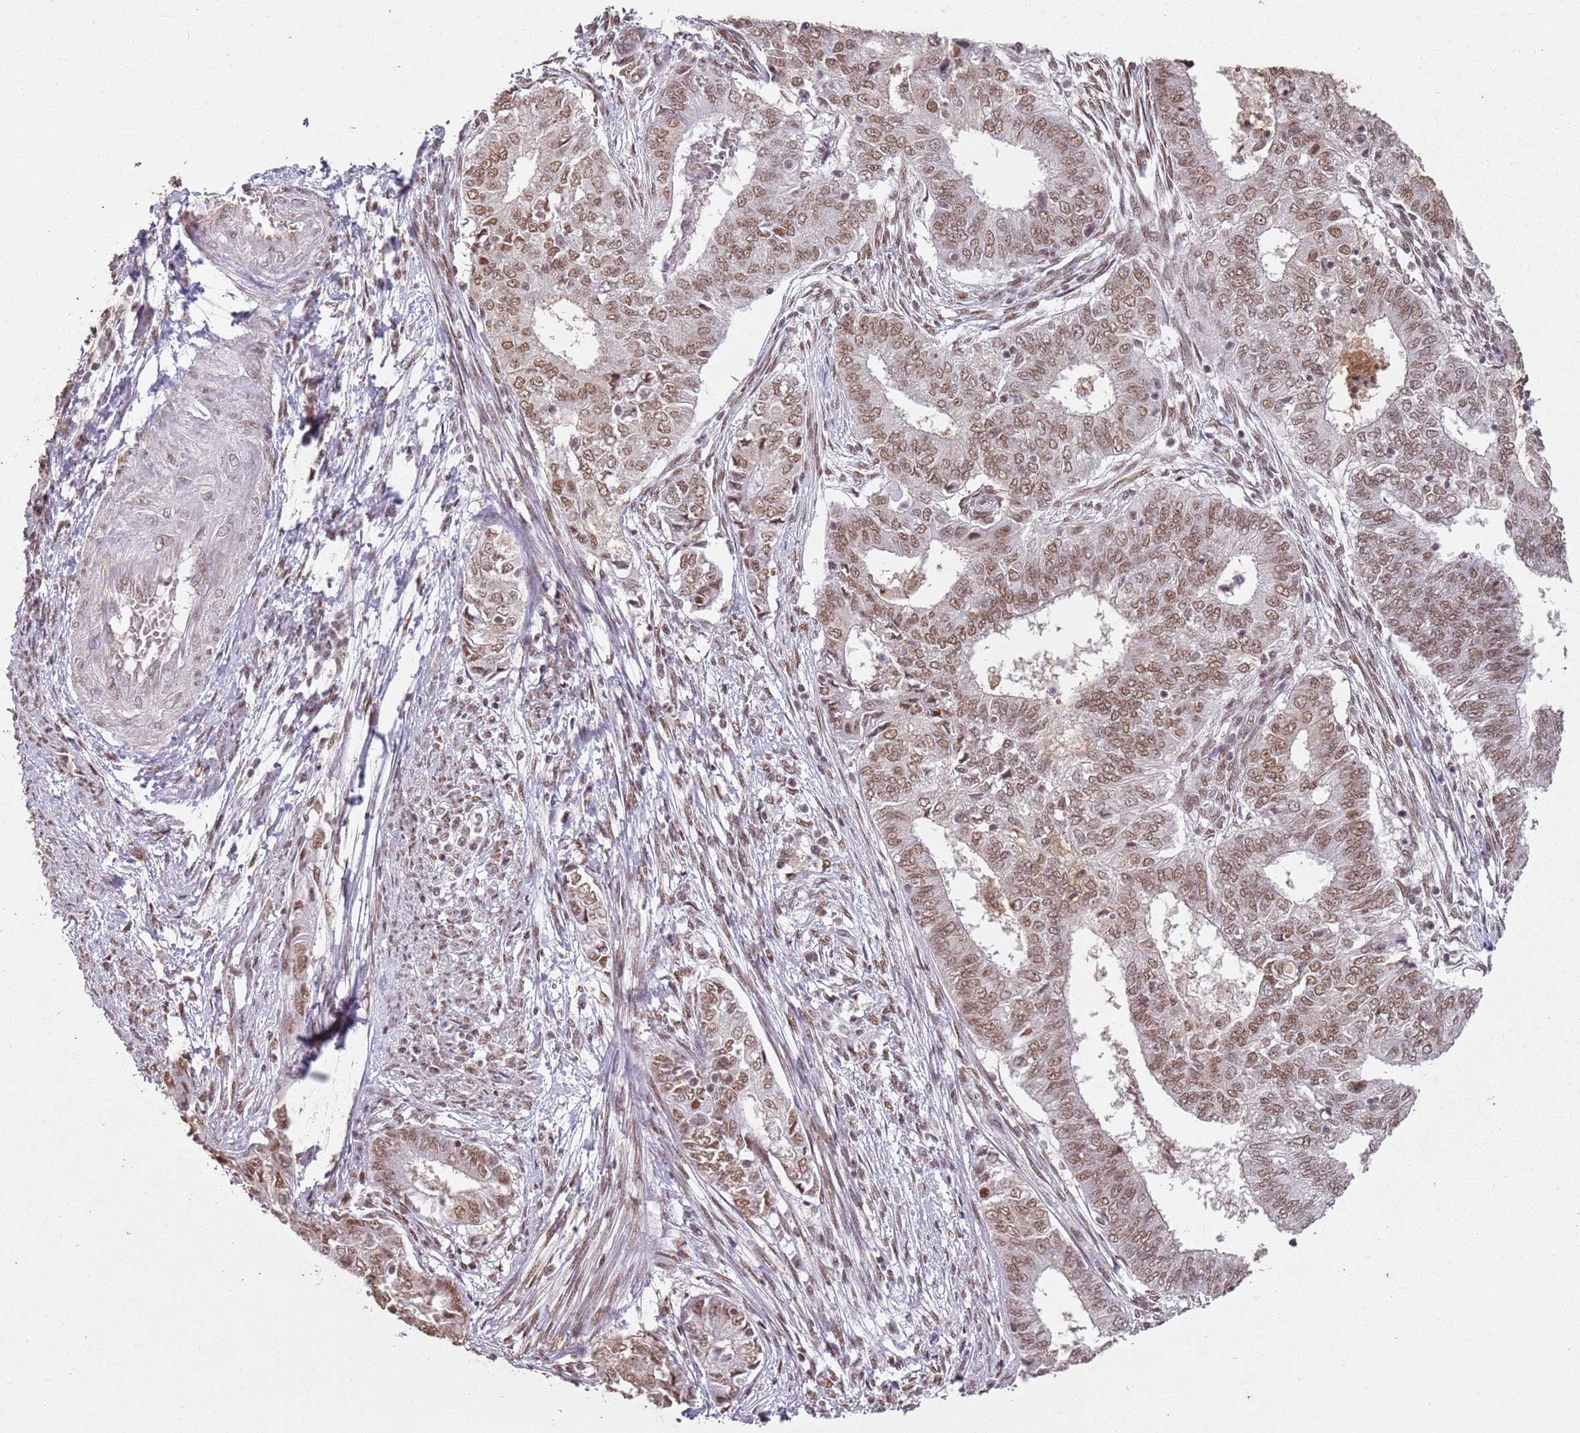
{"staining": {"intensity": "moderate", "quantity": ">75%", "location": "nuclear"}, "tissue": "endometrial cancer", "cell_type": "Tumor cells", "image_type": "cancer", "snomed": [{"axis": "morphology", "description": "Adenocarcinoma, NOS"}, {"axis": "topography", "description": "Endometrium"}], "caption": "Immunohistochemistry (IHC) (DAB (3,3'-diaminobenzidine)) staining of adenocarcinoma (endometrial) shows moderate nuclear protein expression in approximately >75% of tumor cells.", "gene": "ARL14EP", "patient": {"sex": "female", "age": 62}}